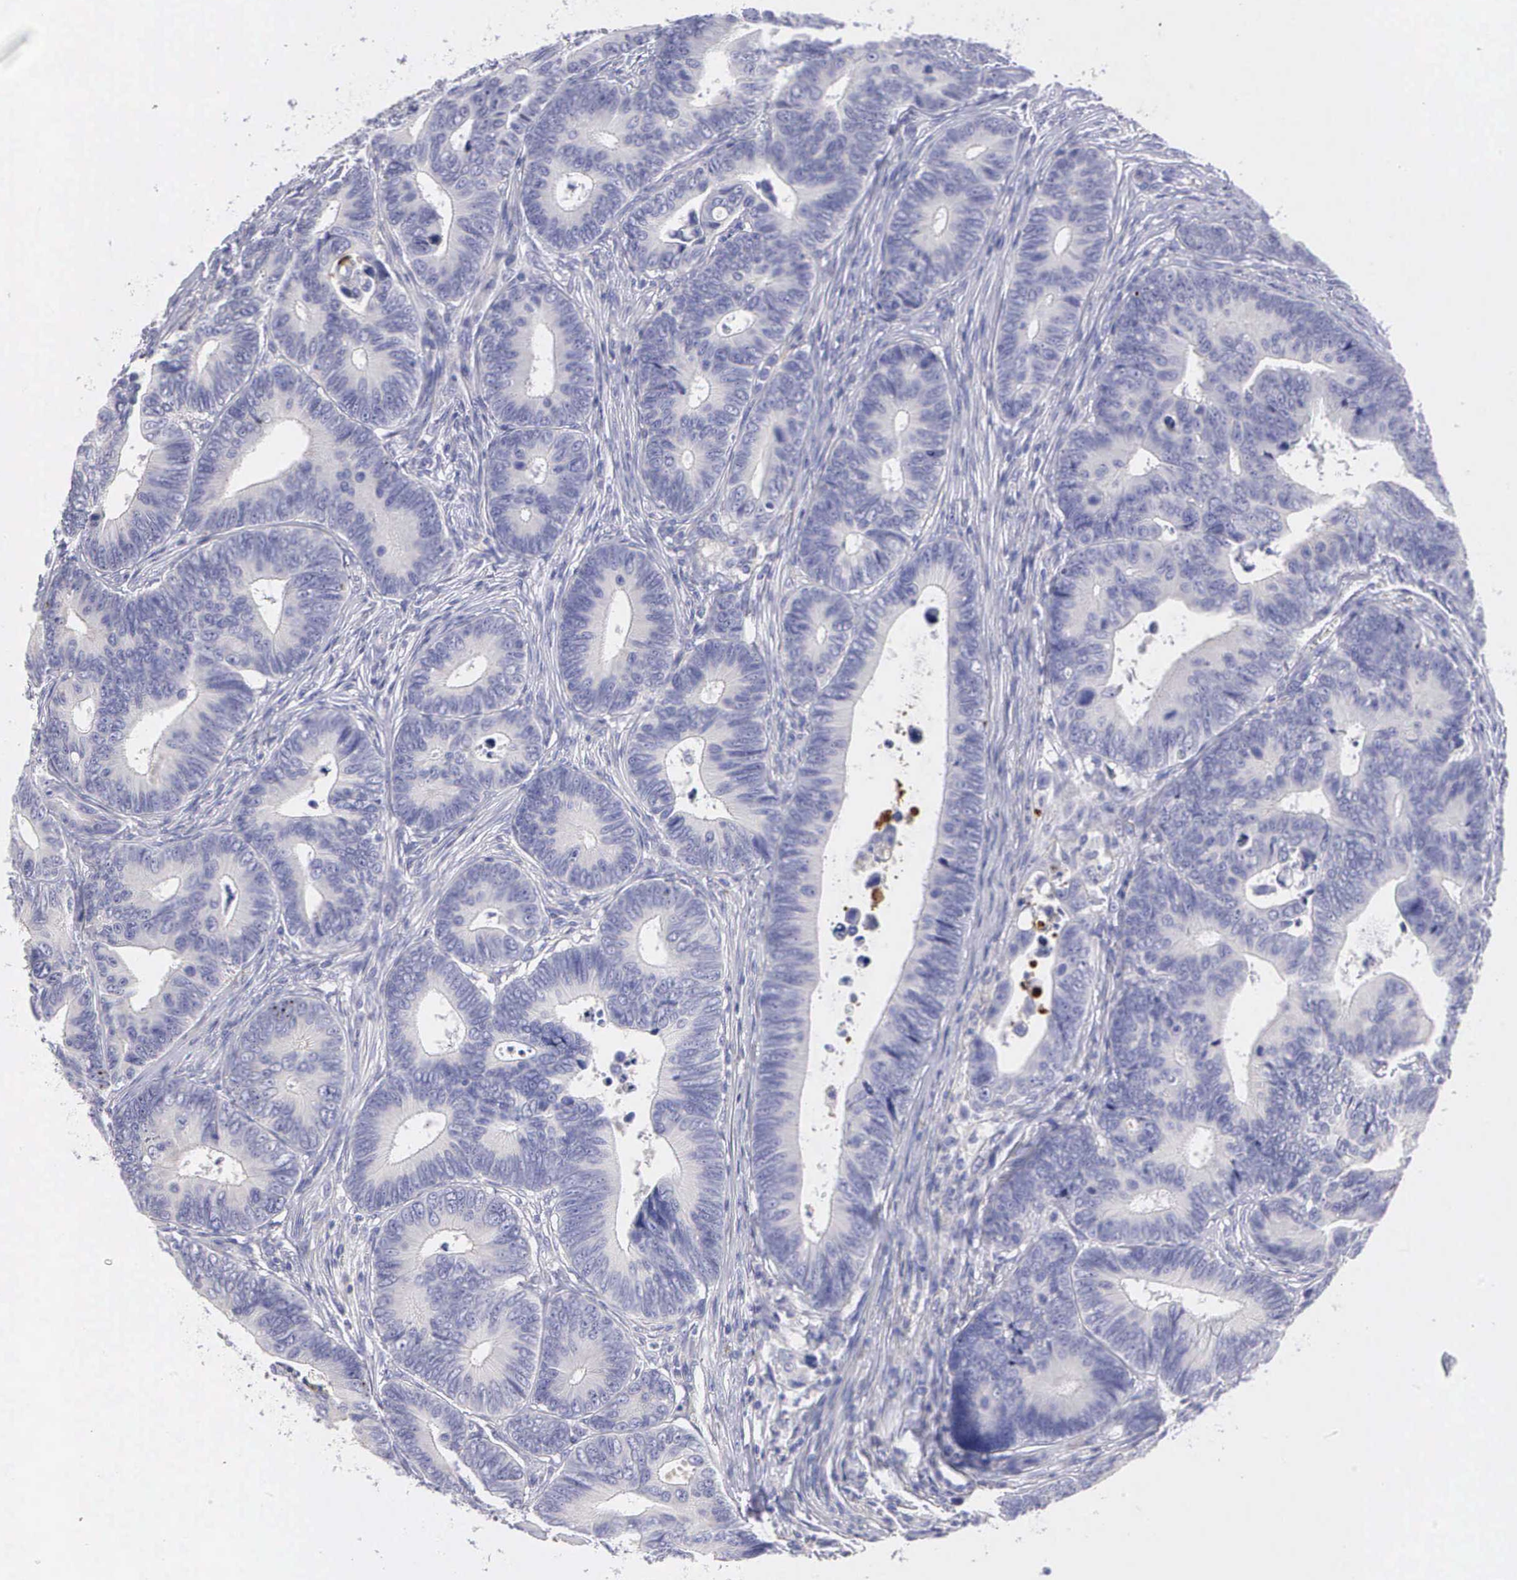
{"staining": {"intensity": "negative", "quantity": "none", "location": "none"}, "tissue": "colorectal cancer", "cell_type": "Tumor cells", "image_type": "cancer", "snomed": [{"axis": "morphology", "description": "Adenocarcinoma, NOS"}, {"axis": "topography", "description": "Colon"}], "caption": "This is an IHC photomicrograph of human colorectal adenocarcinoma. There is no expression in tumor cells.", "gene": "CLU", "patient": {"sex": "female", "age": 78}}